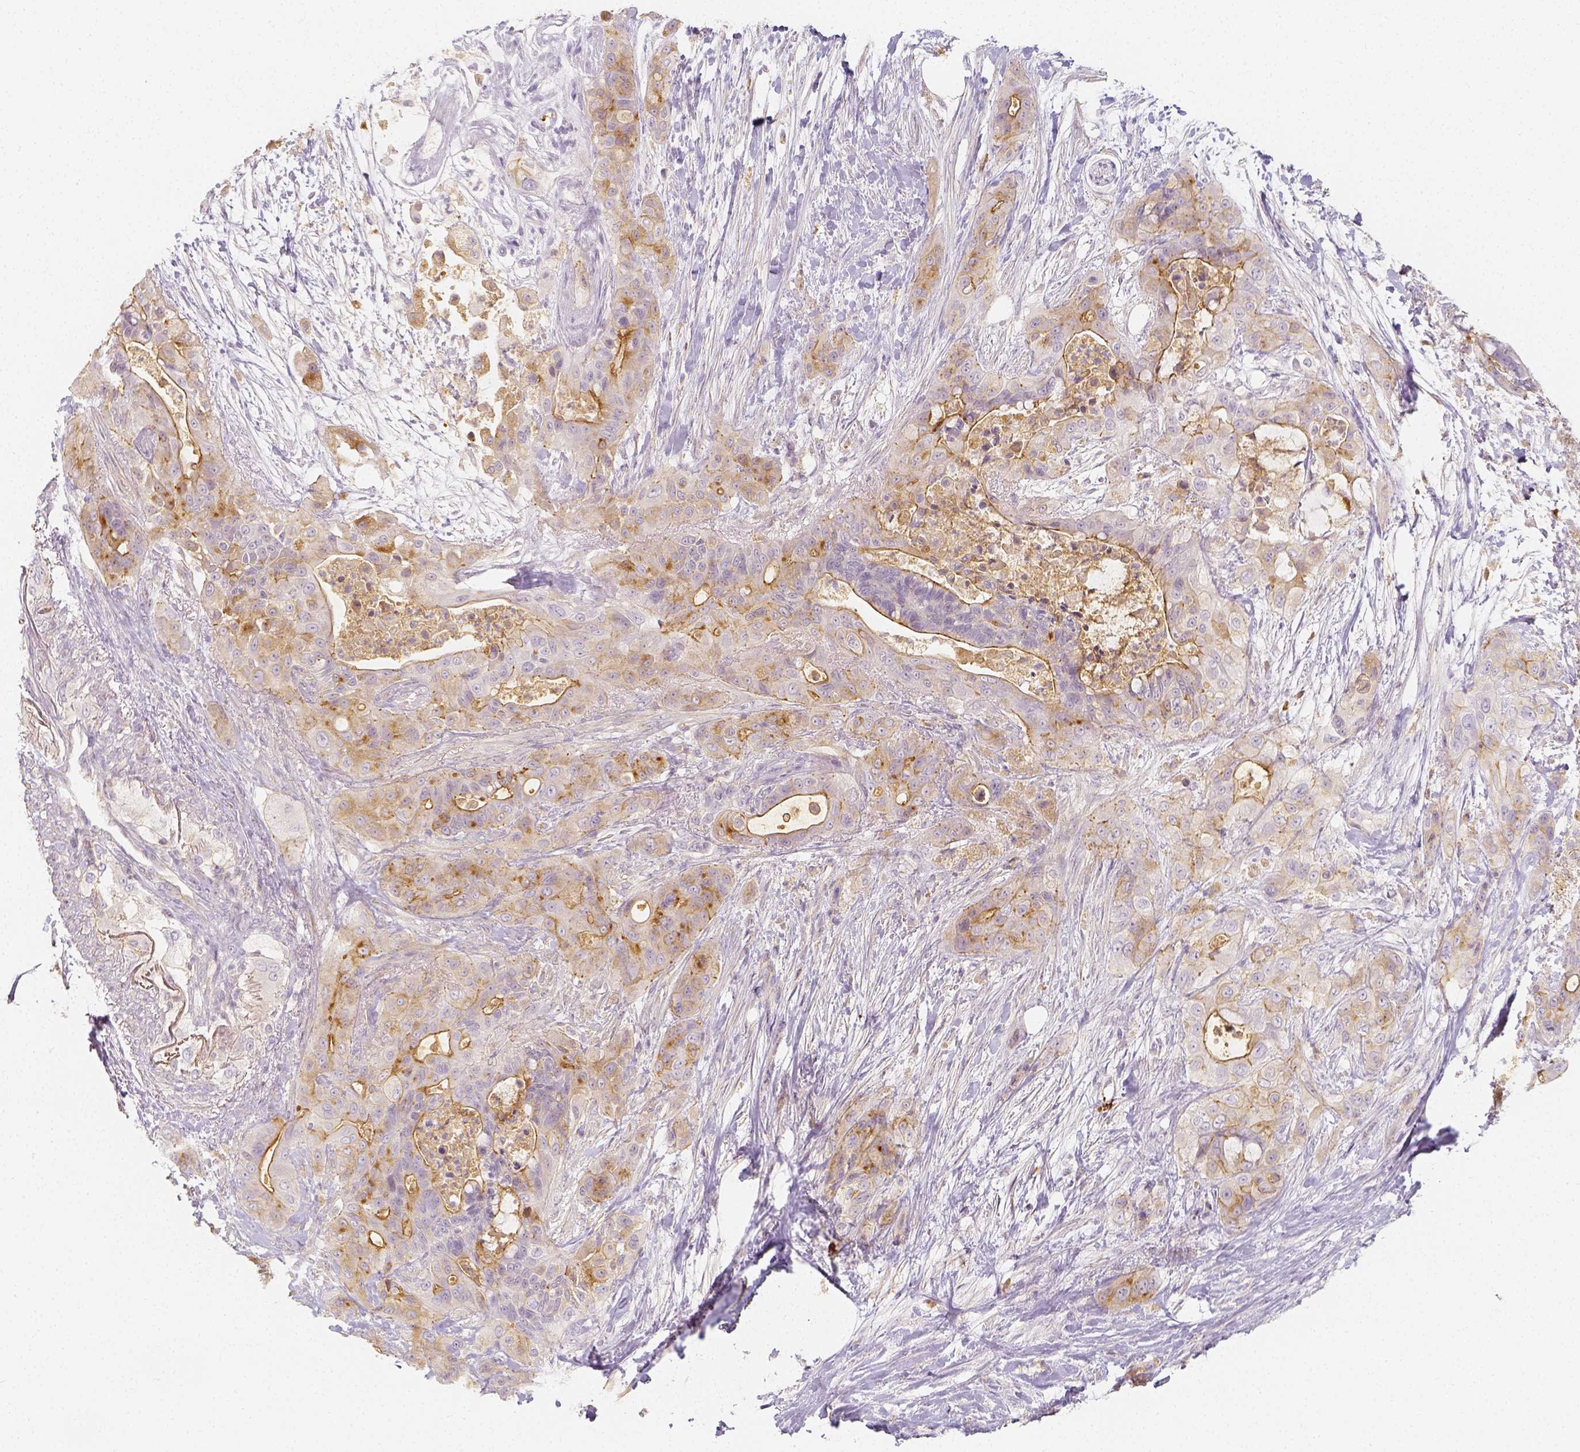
{"staining": {"intensity": "moderate", "quantity": ">75%", "location": "cytoplasmic/membranous"}, "tissue": "pancreatic cancer", "cell_type": "Tumor cells", "image_type": "cancer", "snomed": [{"axis": "morphology", "description": "Adenocarcinoma, NOS"}, {"axis": "topography", "description": "Pancreas"}], "caption": "The micrograph shows a brown stain indicating the presence of a protein in the cytoplasmic/membranous of tumor cells in pancreatic cancer.", "gene": "PTPRJ", "patient": {"sex": "male", "age": 71}}